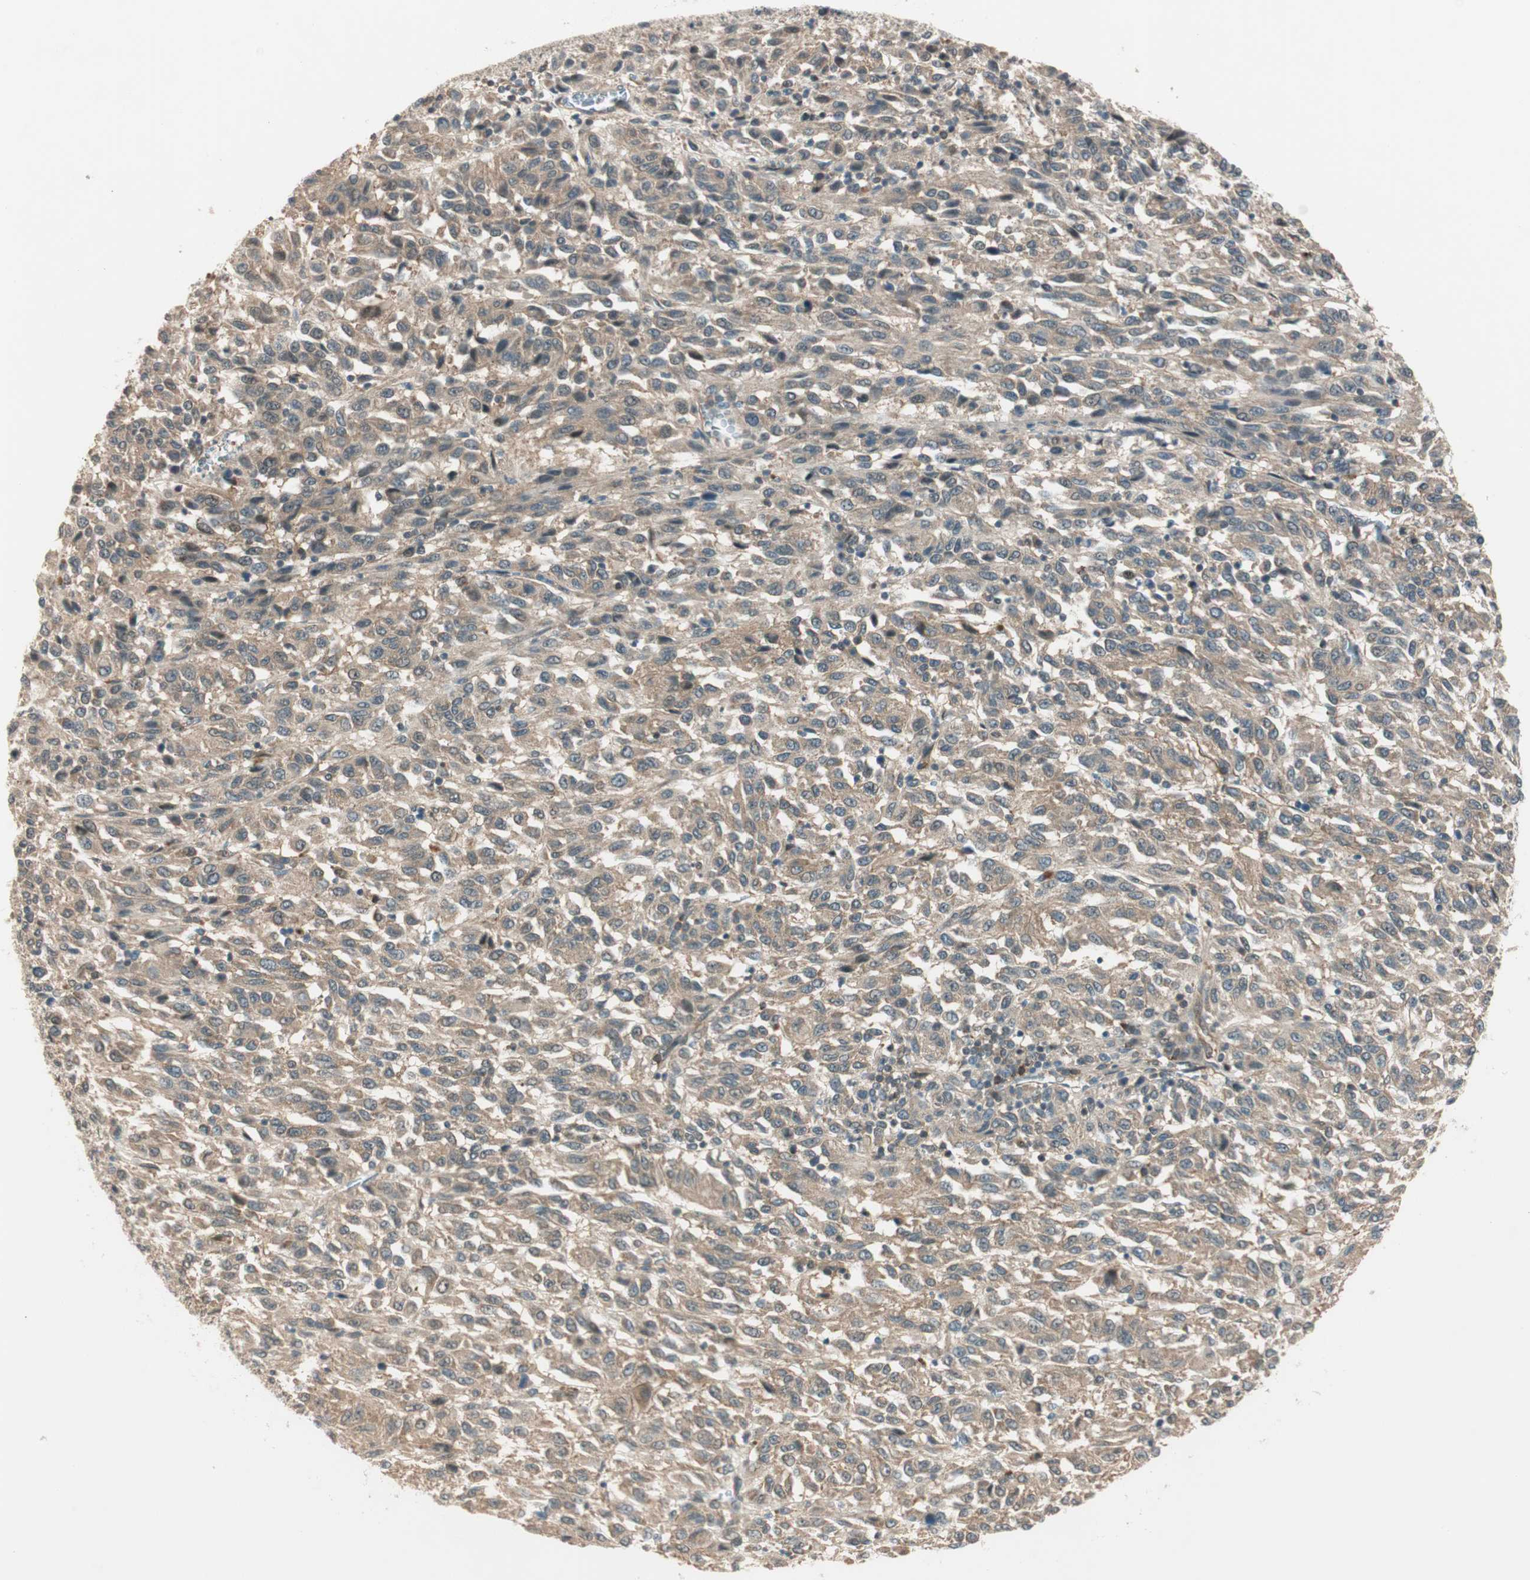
{"staining": {"intensity": "weak", "quantity": ">75%", "location": "cytoplasmic/membranous"}, "tissue": "melanoma", "cell_type": "Tumor cells", "image_type": "cancer", "snomed": [{"axis": "morphology", "description": "Malignant melanoma, Metastatic site"}, {"axis": "topography", "description": "Lung"}], "caption": "The immunohistochemical stain shows weak cytoplasmic/membranous positivity in tumor cells of melanoma tissue.", "gene": "PSMD8", "patient": {"sex": "male", "age": 64}}